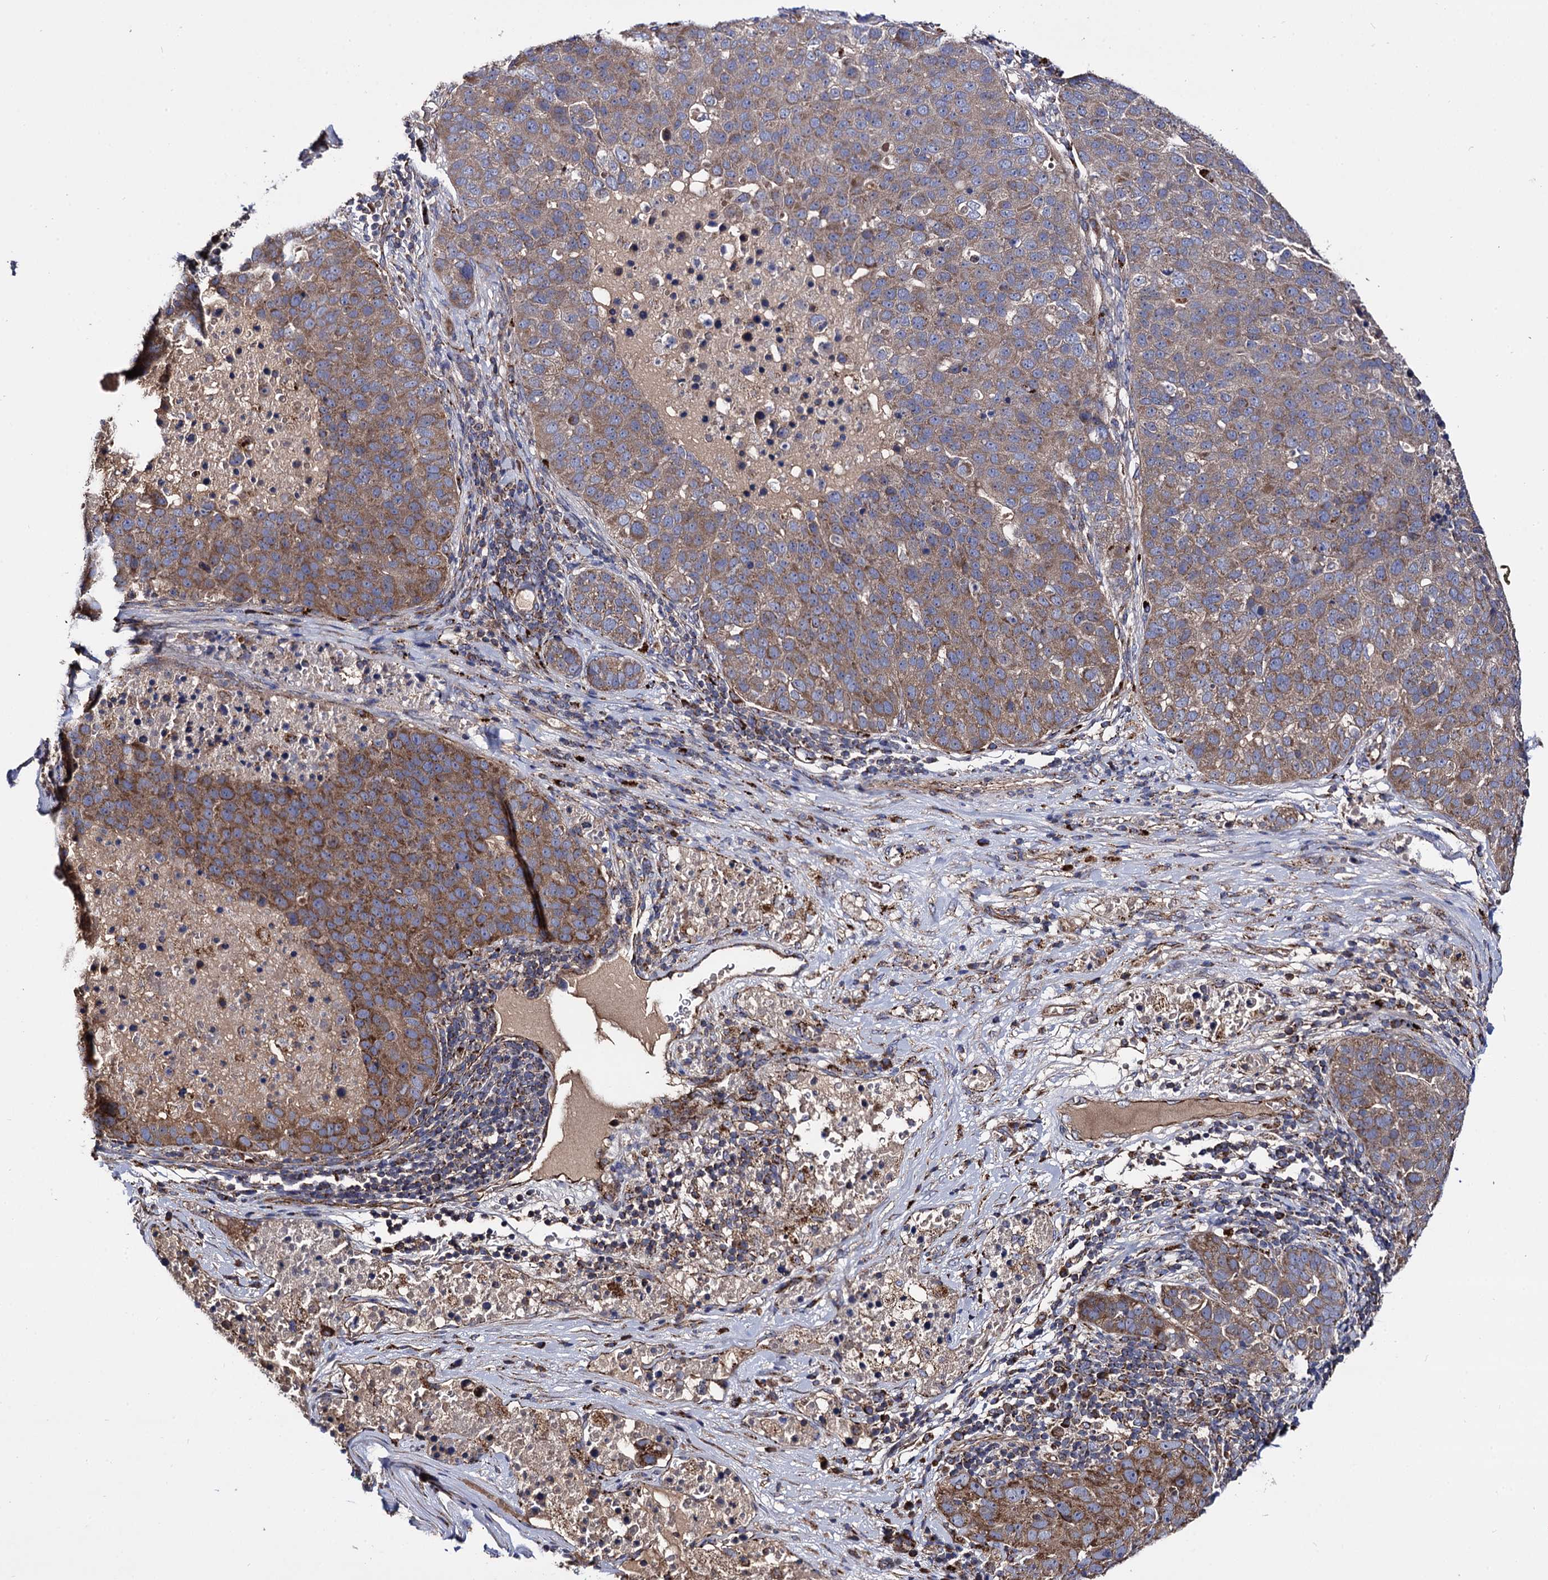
{"staining": {"intensity": "moderate", "quantity": ">75%", "location": "cytoplasmic/membranous"}, "tissue": "pancreatic cancer", "cell_type": "Tumor cells", "image_type": "cancer", "snomed": [{"axis": "morphology", "description": "Adenocarcinoma, NOS"}, {"axis": "topography", "description": "Pancreas"}], "caption": "Immunohistochemical staining of human pancreatic cancer (adenocarcinoma) exhibits medium levels of moderate cytoplasmic/membranous protein expression in about >75% of tumor cells. The protein of interest is shown in brown color, while the nuclei are stained blue.", "gene": "IQCH", "patient": {"sex": "female", "age": 61}}